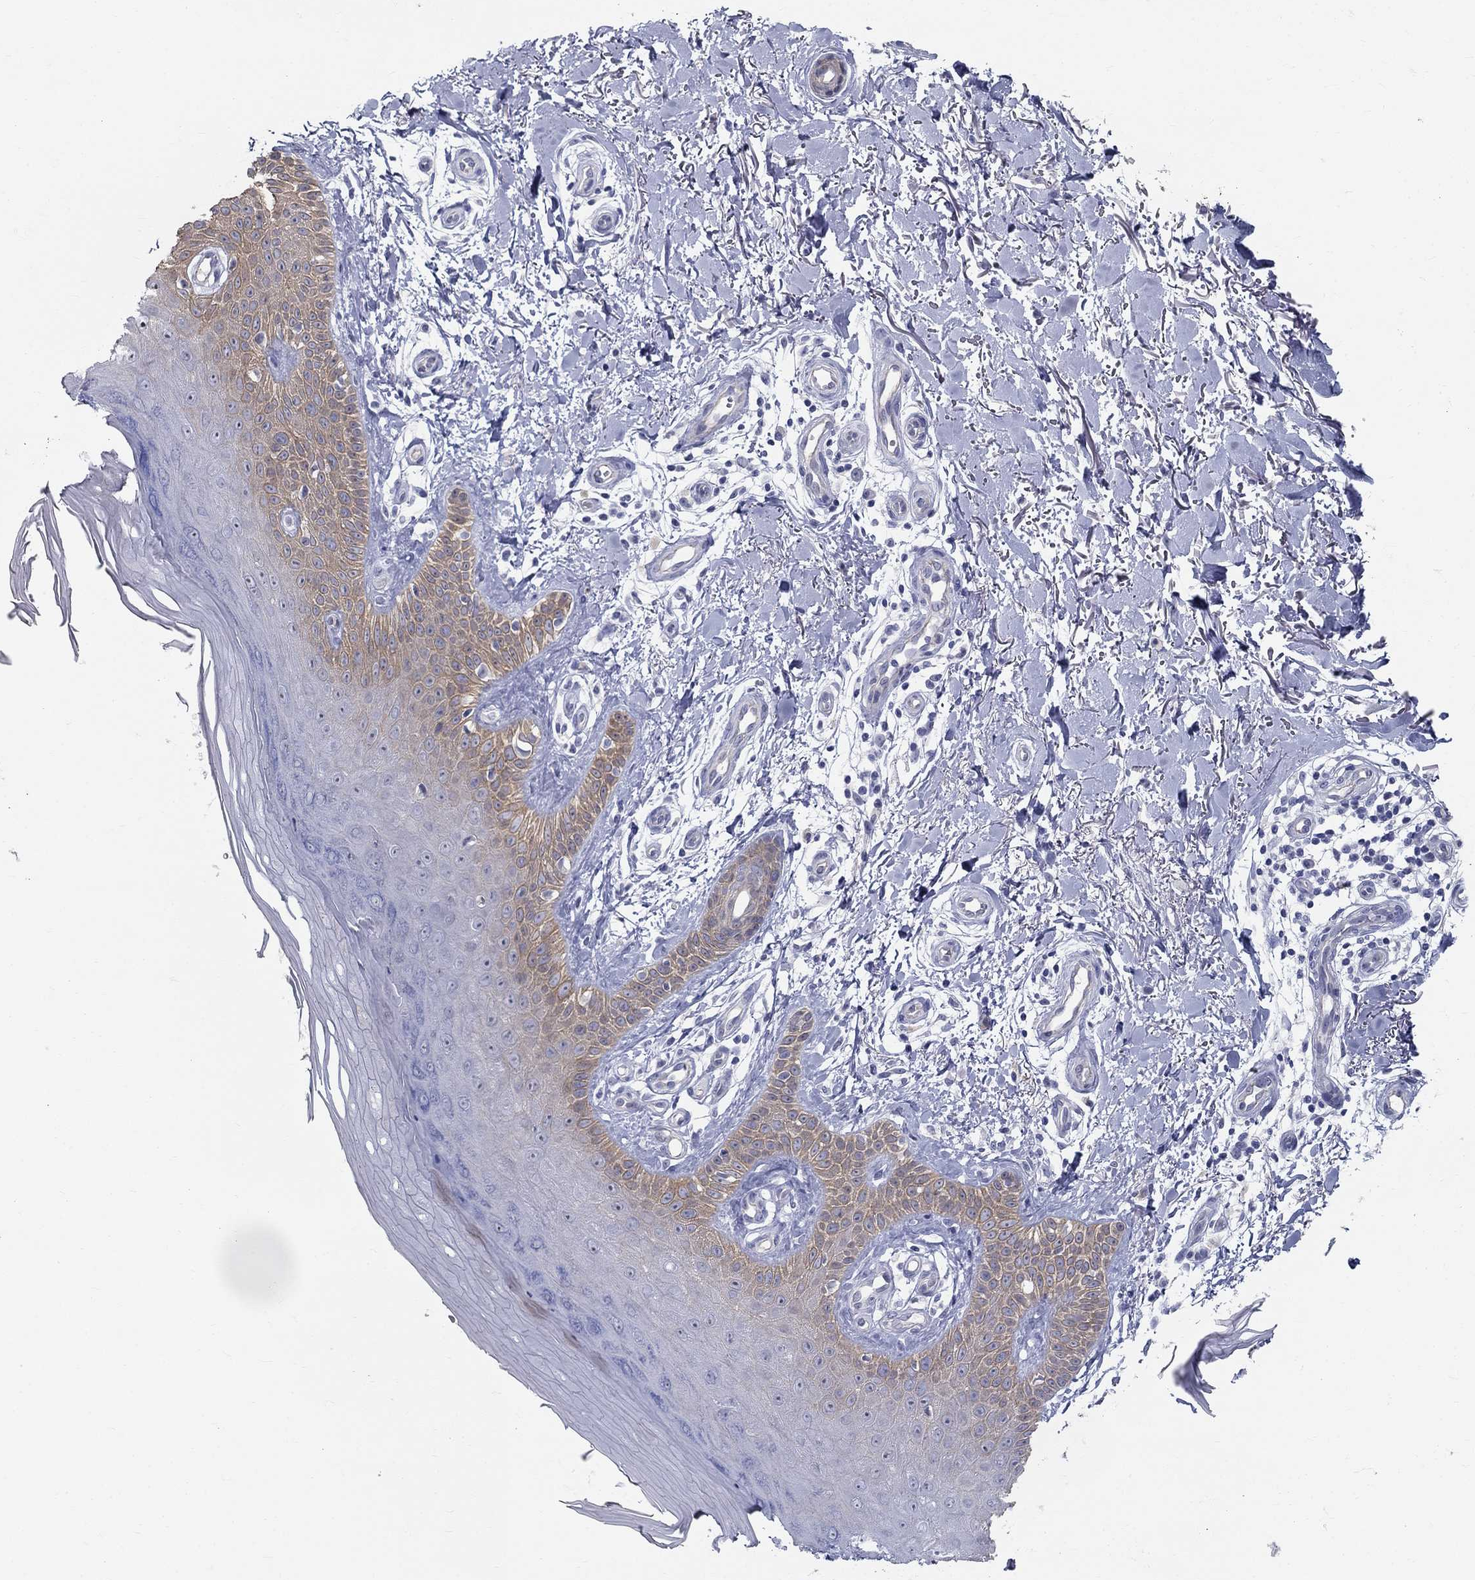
{"staining": {"intensity": "negative", "quantity": "none", "location": "none"}, "tissue": "skin", "cell_type": "Fibroblasts", "image_type": "normal", "snomed": [{"axis": "morphology", "description": "Normal tissue, NOS"}, {"axis": "morphology", "description": "Inflammation, NOS"}, {"axis": "morphology", "description": "Fibrosis, NOS"}, {"axis": "topography", "description": "Skin"}], "caption": "Histopathology image shows no protein expression in fibroblasts of unremarkable skin. (DAB (3,3'-diaminobenzidine) IHC with hematoxylin counter stain).", "gene": "ENSG00000290147", "patient": {"sex": "male", "age": 71}}